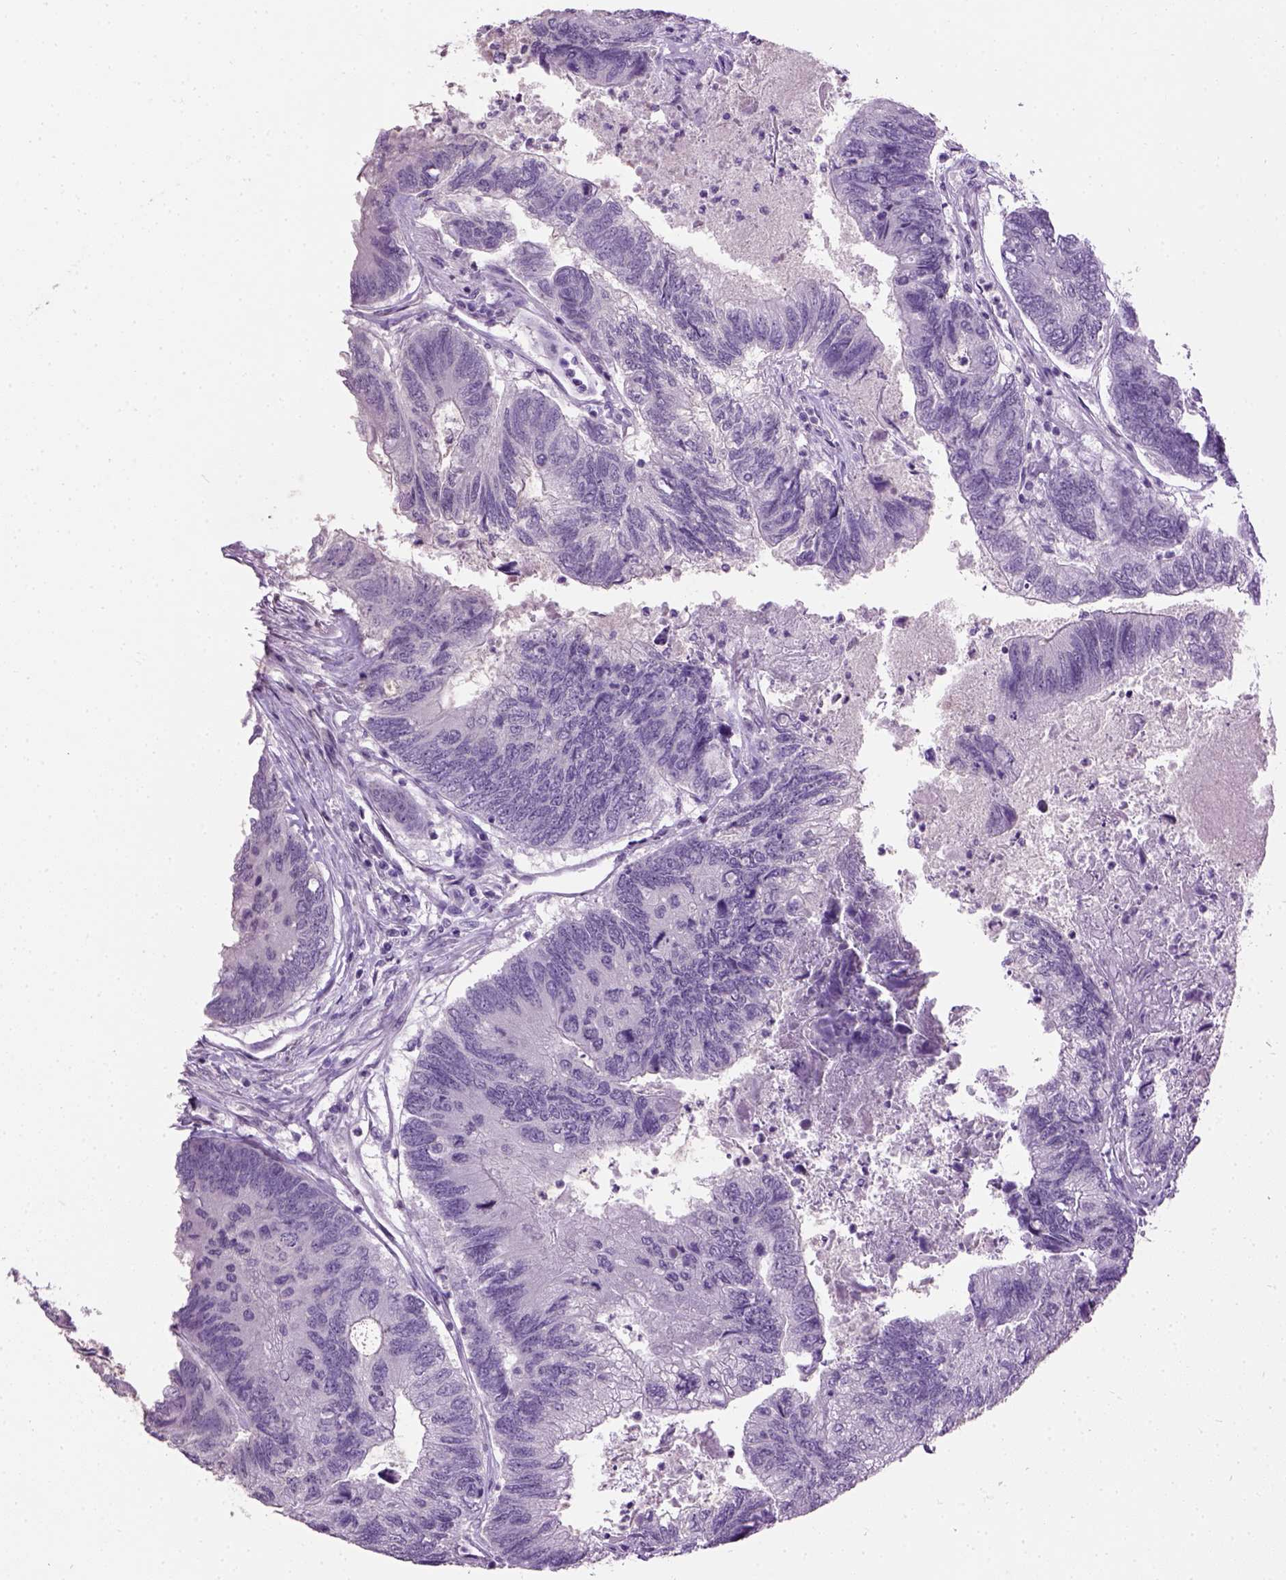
{"staining": {"intensity": "negative", "quantity": "none", "location": "none"}, "tissue": "colorectal cancer", "cell_type": "Tumor cells", "image_type": "cancer", "snomed": [{"axis": "morphology", "description": "Adenocarcinoma, NOS"}, {"axis": "topography", "description": "Colon"}], "caption": "Protein analysis of colorectal adenocarcinoma shows no significant positivity in tumor cells. Brightfield microscopy of immunohistochemistry (IHC) stained with DAB (3,3'-diaminobenzidine) (brown) and hematoxylin (blue), captured at high magnification.", "gene": "GABRB2", "patient": {"sex": "female", "age": 67}}